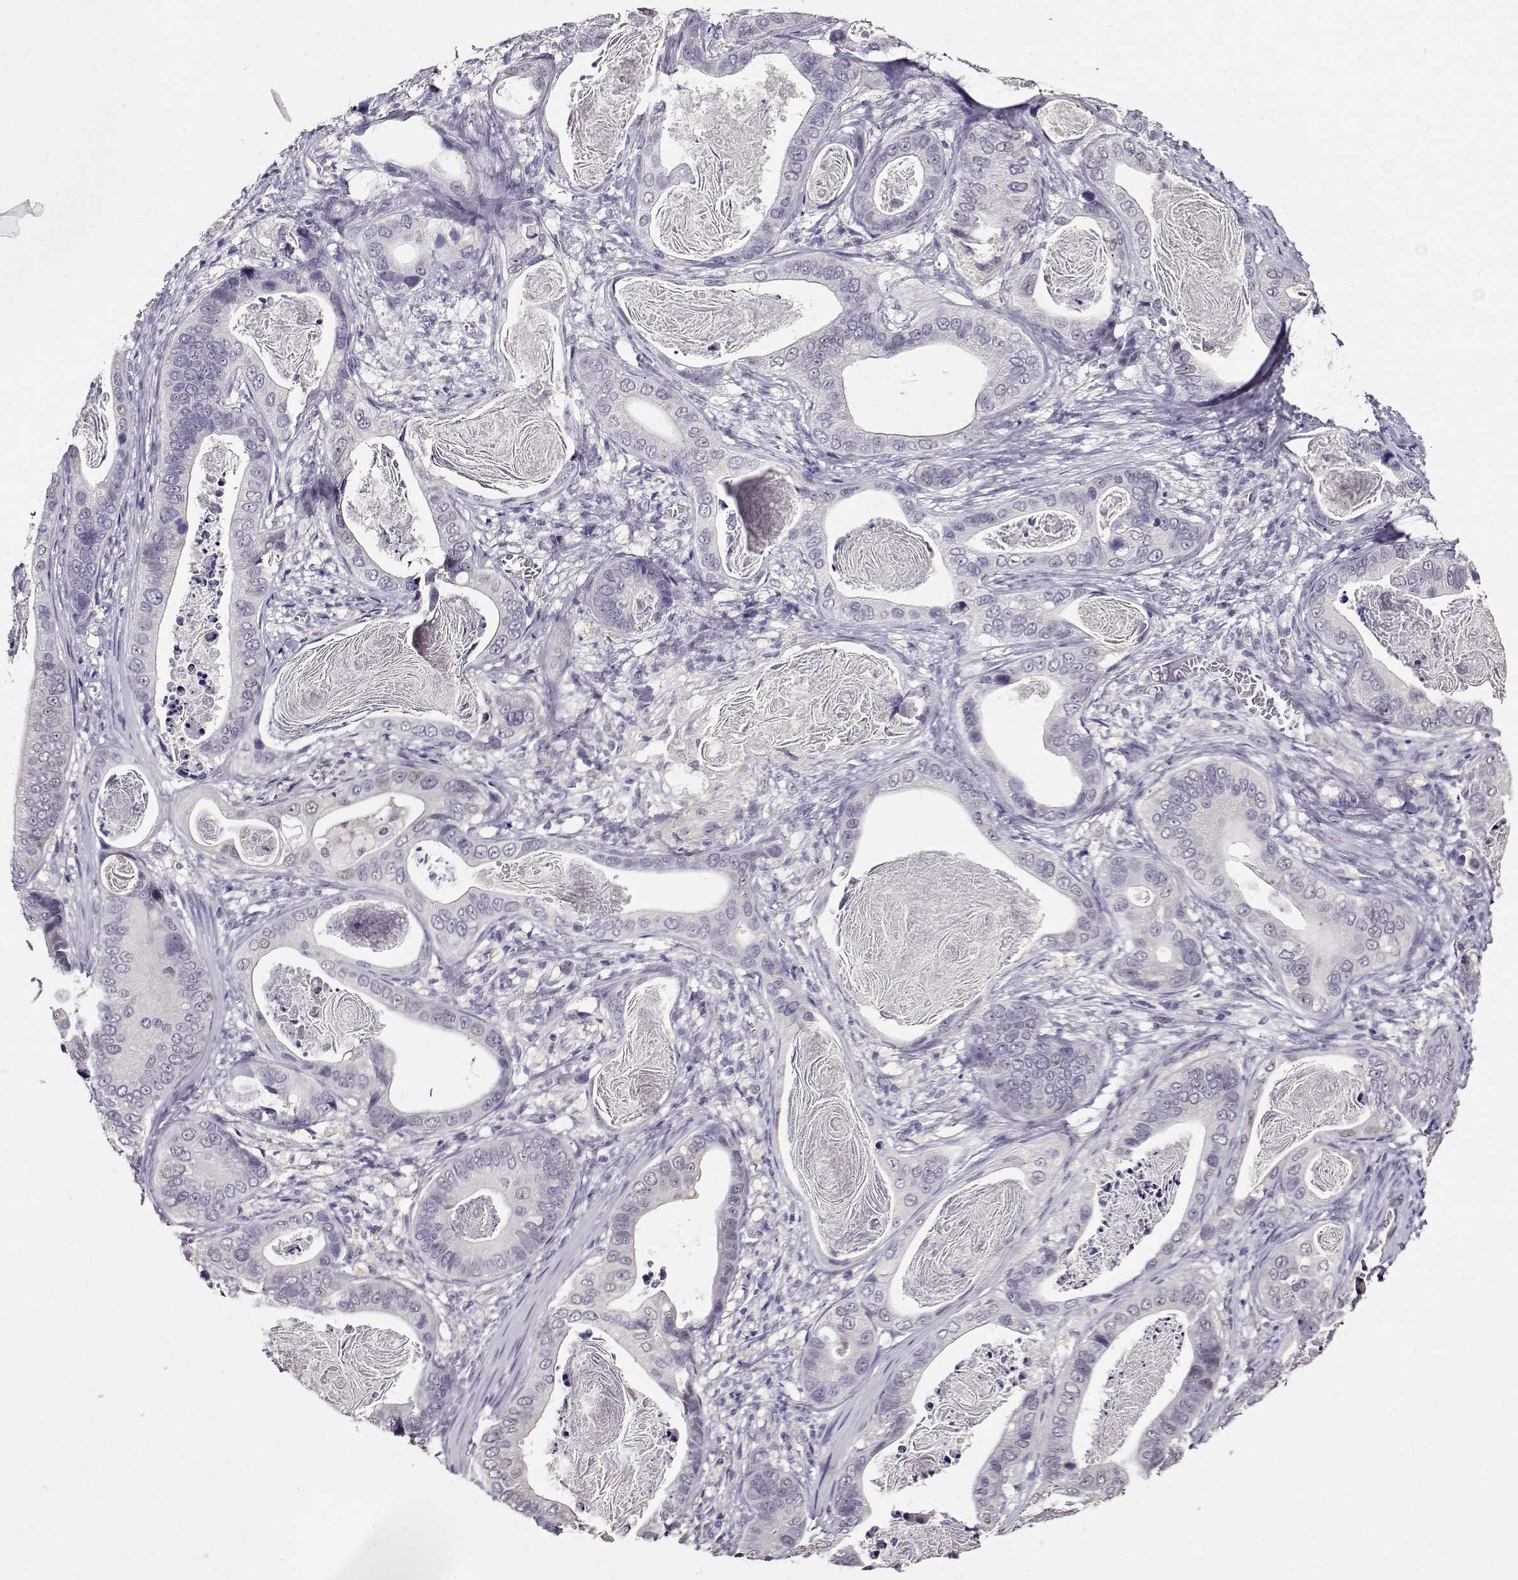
{"staining": {"intensity": "negative", "quantity": "none", "location": "none"}, "tissue": "stomach cancer", "cell_type": "Tumor cells", "image_type": "cancer", "snomed": [{"axis": "morphology", "description": "Adenocarcinoma, NOS"}, {"axis": "topography", "description": "Stomach"}], "caption": "This is an immunohistochemistry (IHC) micrograph of human stomach cancer (adenocarcinoma). There is no expression in tumor cells.", "gene": "CCR8", "patient": {"sex": "male", "age": 84}}